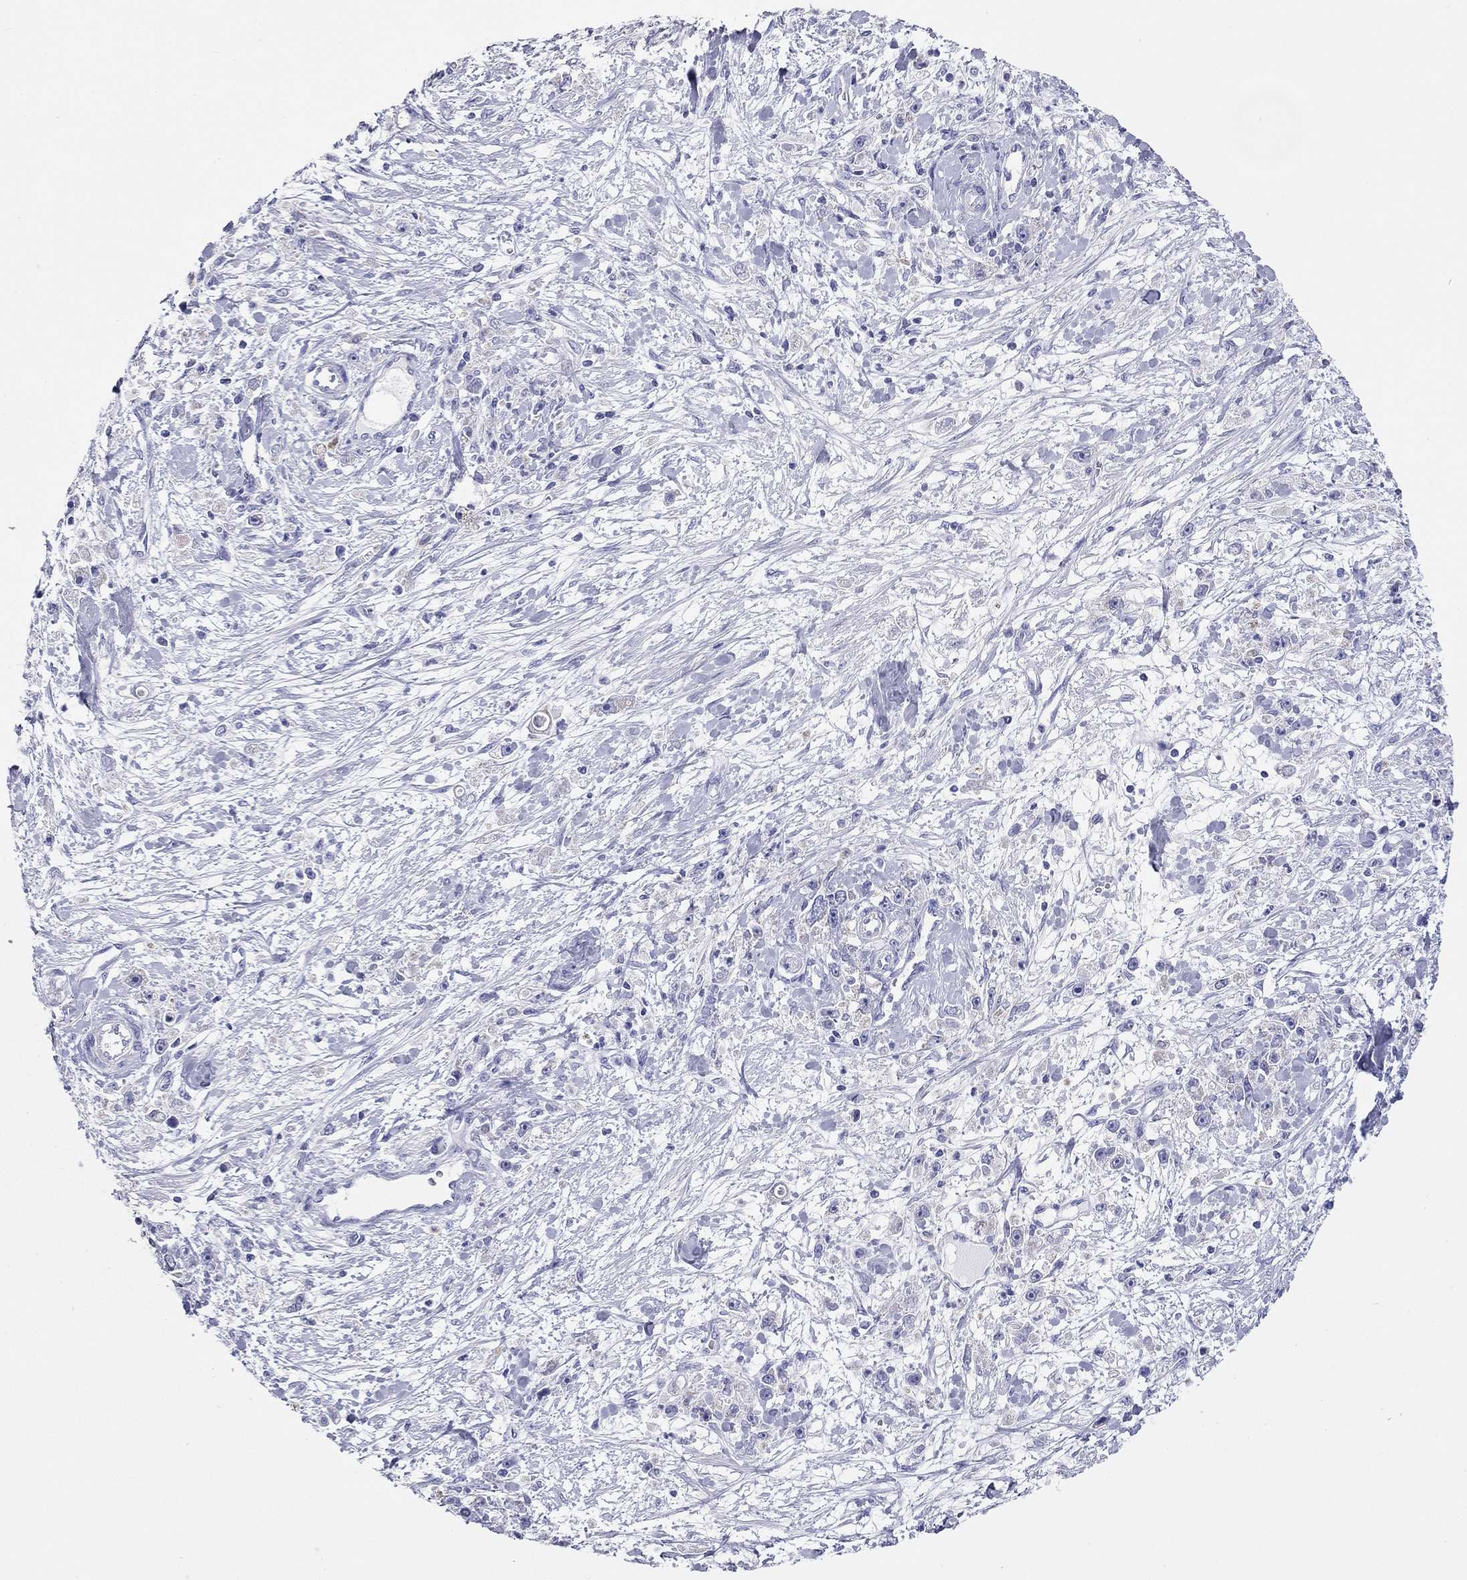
{"staining": {"intensity": "negative", "quantity": "none", "location": "none"}, "tissue": "stomach cancer", "cell_type": "Tumor cells", "image_type": "cancer", "snomed": [{"axis": "morphology", "description": "Adenocarcinoma, NOS"}, {"axis": "topography", "description": "Stomach"}], "caption": "Immunohistochemistry of stomach adenocarcinoma demonstrates no staining in tumor cells.", "gene": "DPY19L2", "patient": {"sex": "female", "age": 59}}